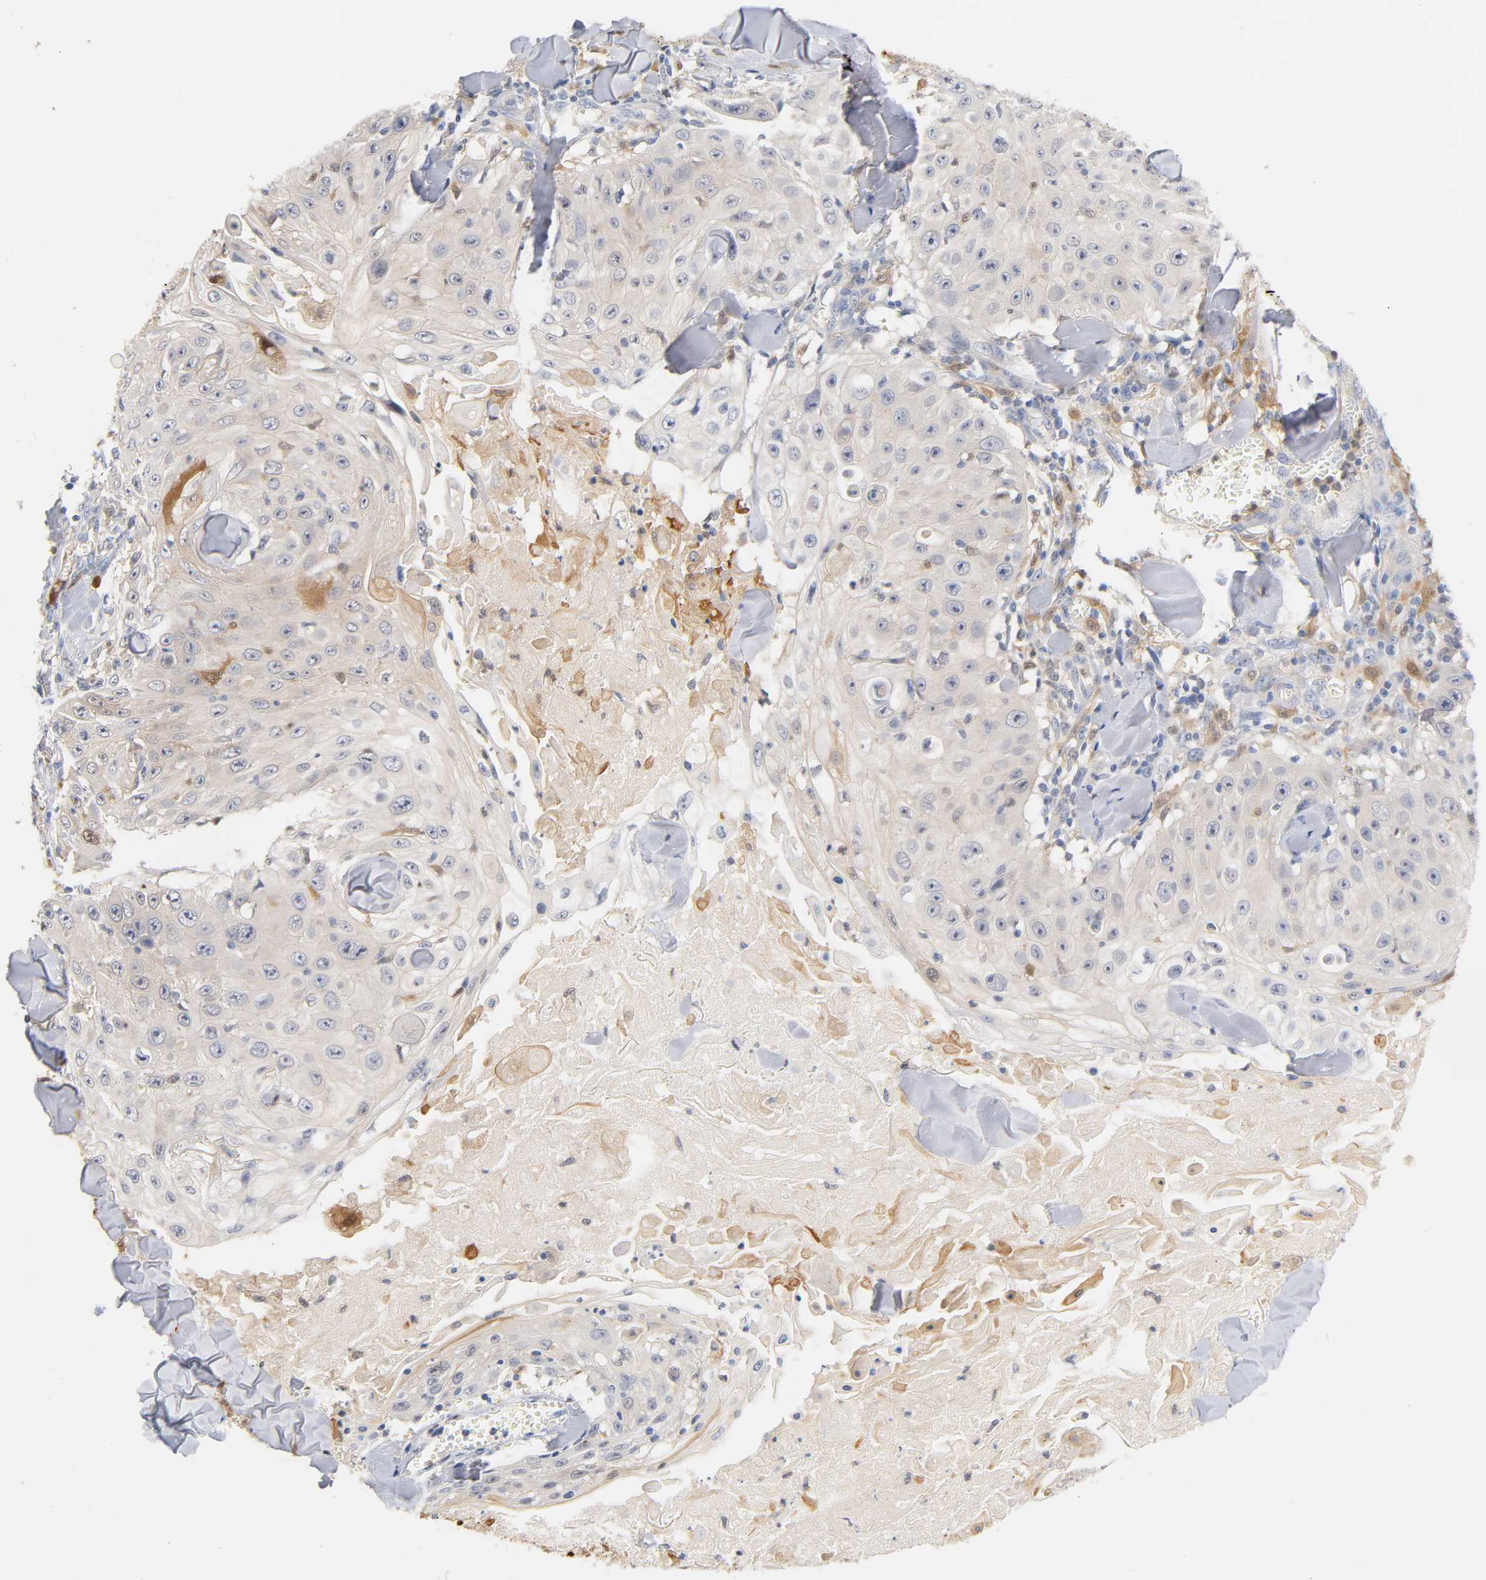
{"staining": {"intensity": "negative", "quantity": "none", "location": "none"}, "tissue": "skin cancer", "cell_type": "Tumor cells", "image_type": "cancer", "snomed": [{"axis": "morphology", "description": "Squamous cell carcinoma, NOS"}, {"axis": "topography", "description": "Skin"}], "caption": "Tumor cells are negative for brown protein staining in skin cancer.", "gene": "IL18", "patient": {"sex": "male", "age": 86}}